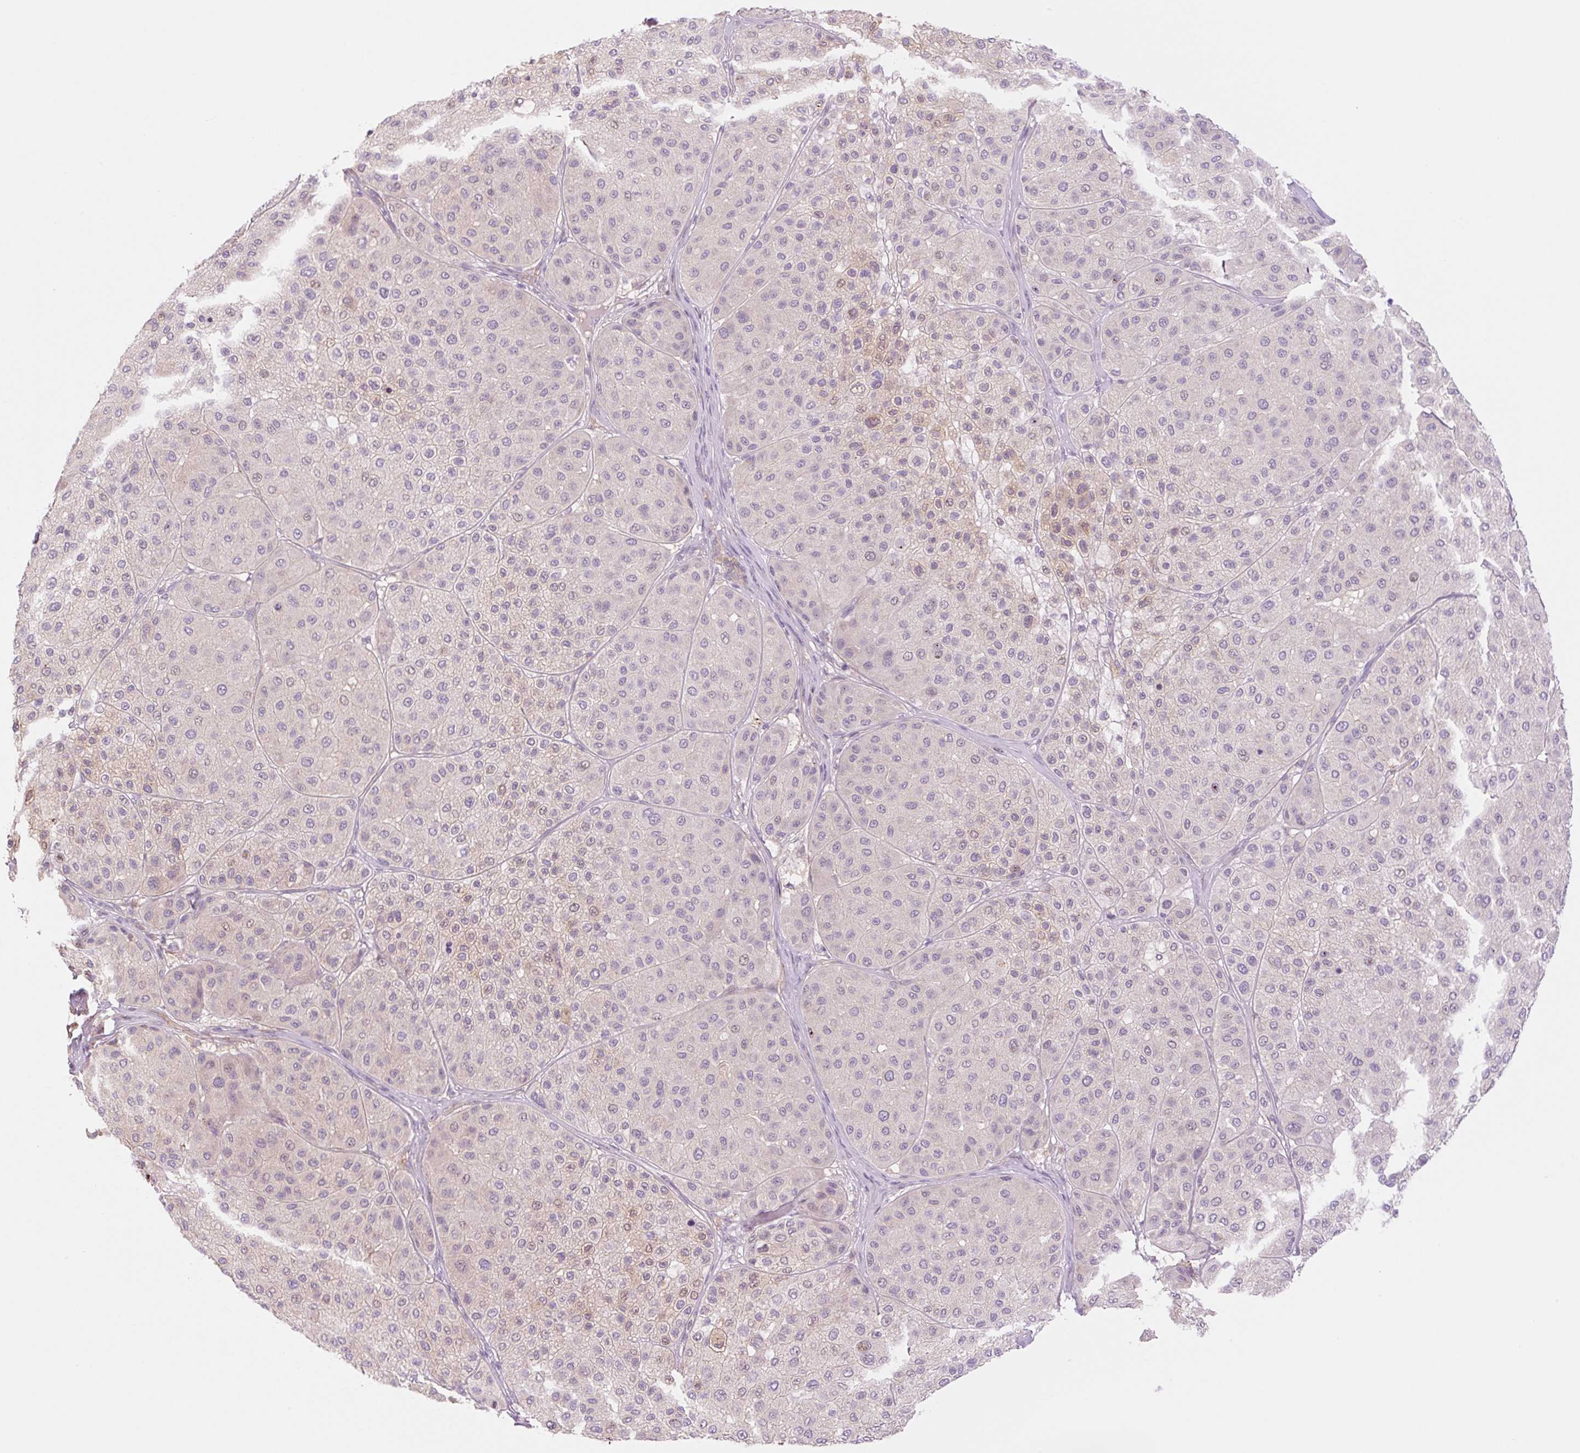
{"staining": {"intensity": "weak", "quantity": "<25%", "location": "cytoplasmic/membranous"}, "tissue": "melanoma", "cell_type": "Tumor cells", "image_type": "cancer", "snomed": [{"axis": "morphology", "description": "Malignant melanoma, Metastatic site"}, {"axis": "topography", "description": "Smooth muscle"}], "caption": "Tumor cells show no significant expression in melanoma.", "gene": "NLRP5", "patient": {"sex": "male", "age": 41}}